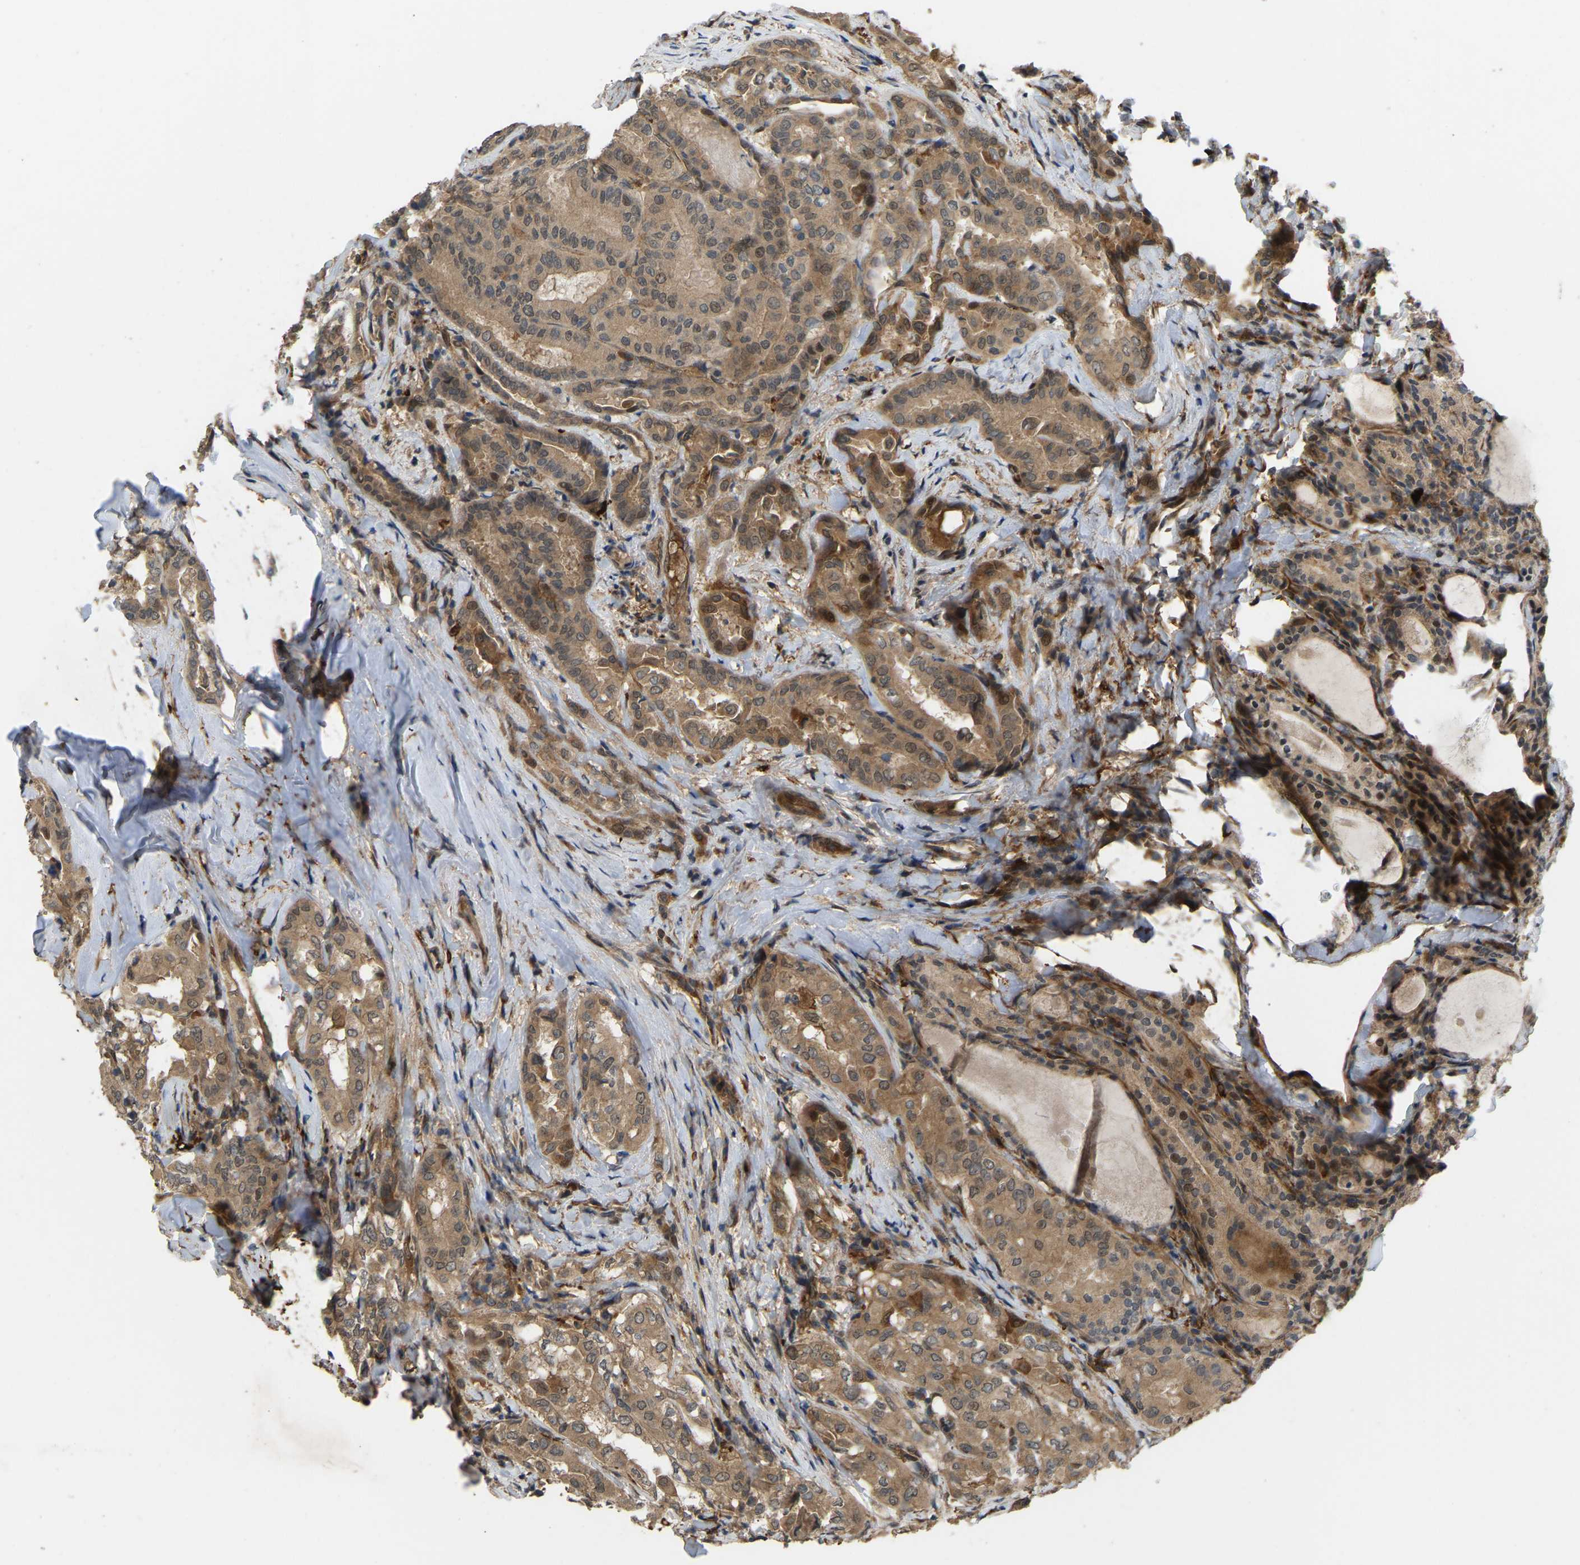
{"staining": {"intensity": "moderate", "quantity": ">75%", "location": "cytoplasmic/membranous,nuclear"}, "tissue": "thyroid cancer", "cell_type": "Tumor cells", "image_type": "cancer", "snomed": [{"axis": "morphology", "description": "Papillary adenocarcinoma, NOS"}, {"axis": "topography", "description": "Thyroid gland"}], "caption": "Thyroid papillary adenocarcinoma tissue exhibits moderate cytoplasmic/membranous and nuclear staining in approximately >75% of tumor cells The protein of interest is shown in brown color, while the nuclei are stained blue.", "gene": "LIMK2", "patient": {"sex": "female", "age": 42}}